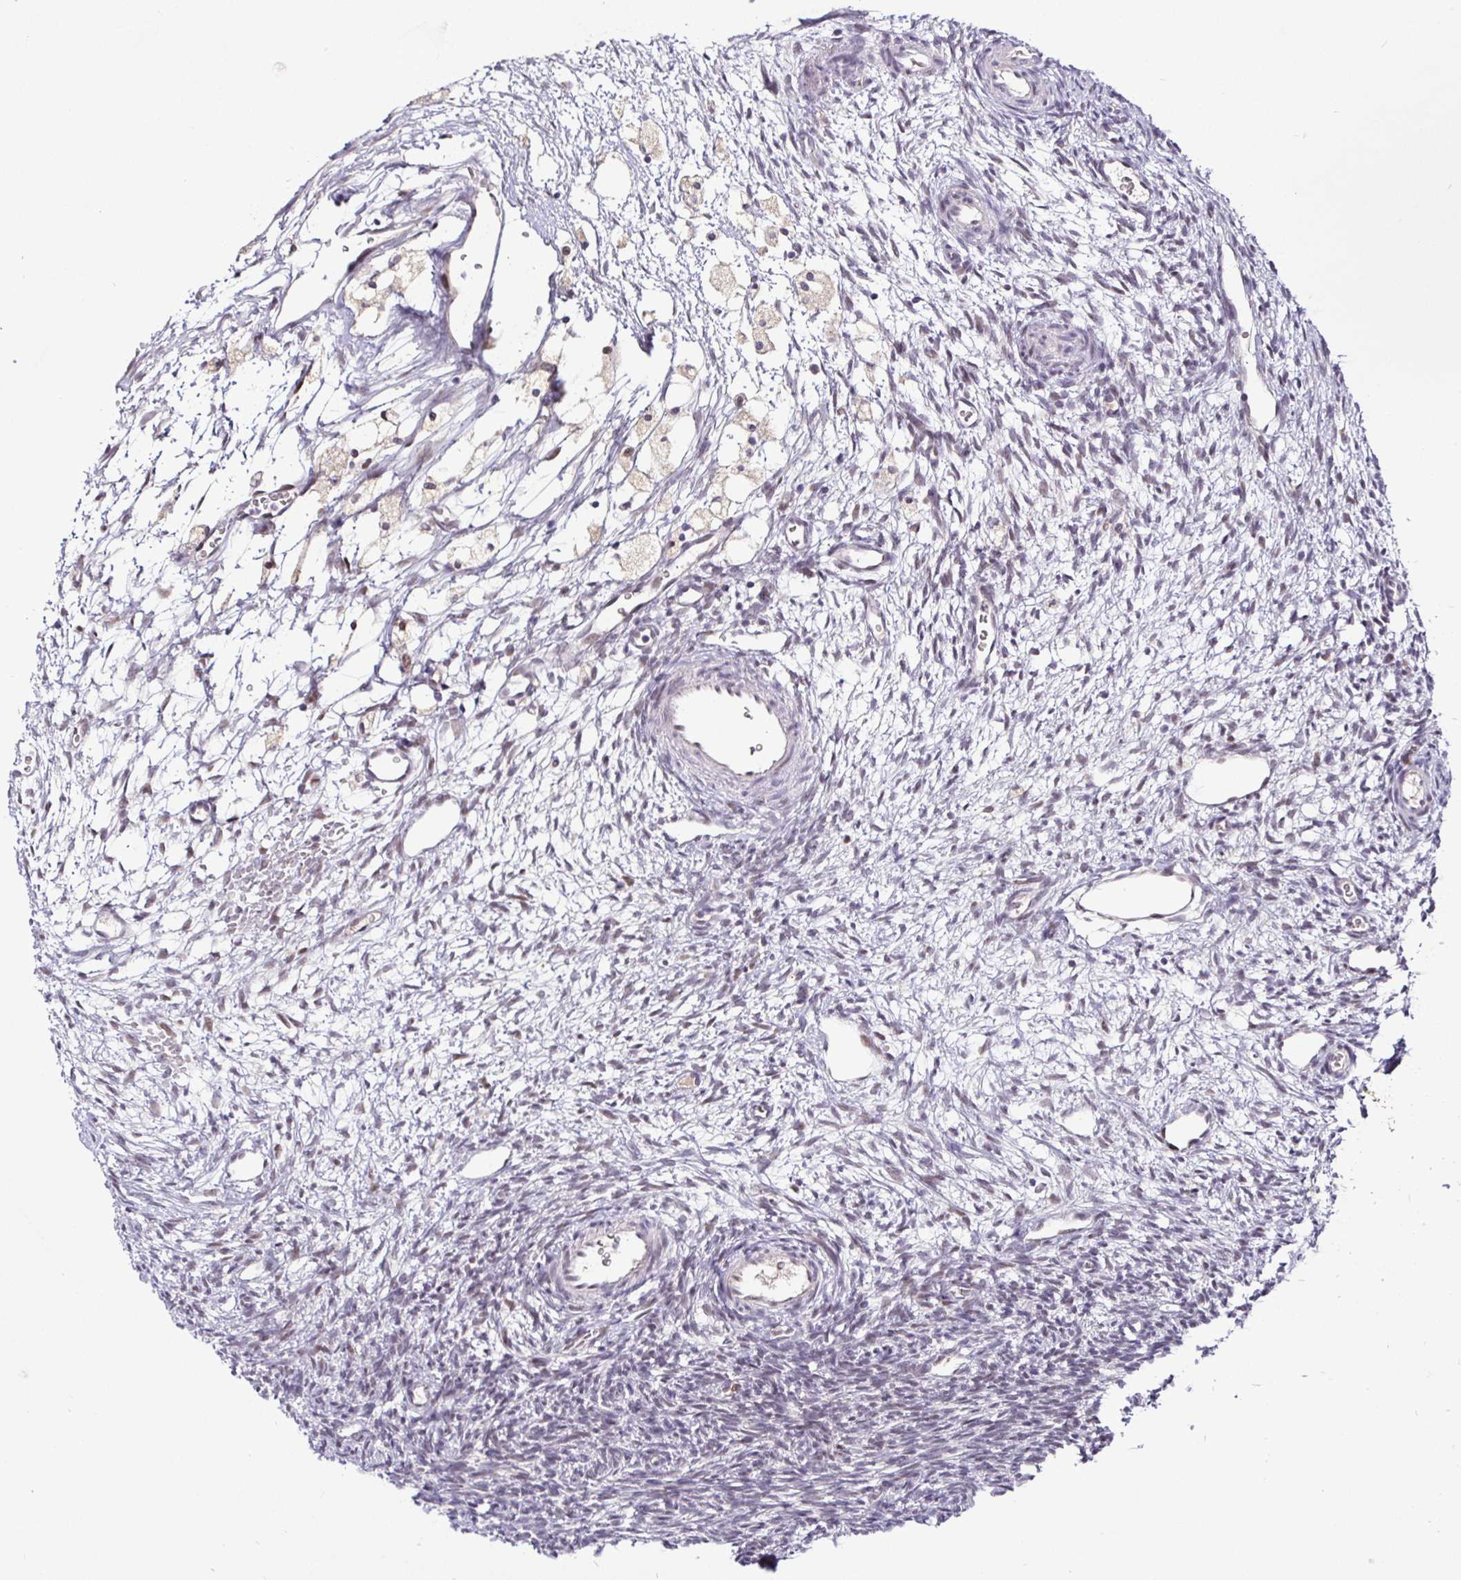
{"staining": {"intensity": "moderate", "quantity": "<25%", "location": "nuclear"}, "tissue": "ovary", "cell_type": "Ovarian stroma cells", "image_type": "normal", "snomed": [{"axis": "morphology", "description": "Normal tissue, NOS"}, {"axis": "topography", "description": "Ovary"}], "caption": "IHC histopathology image of unremarkable ovary: ovary stained using IHC shows low levels of moderate protein expression localized specifically in the nuclear of ovarian stroma cells, appearing as a nuclear brown color.", "gene": "NUP188", "patient": {"sex": "female", "age": 34}}